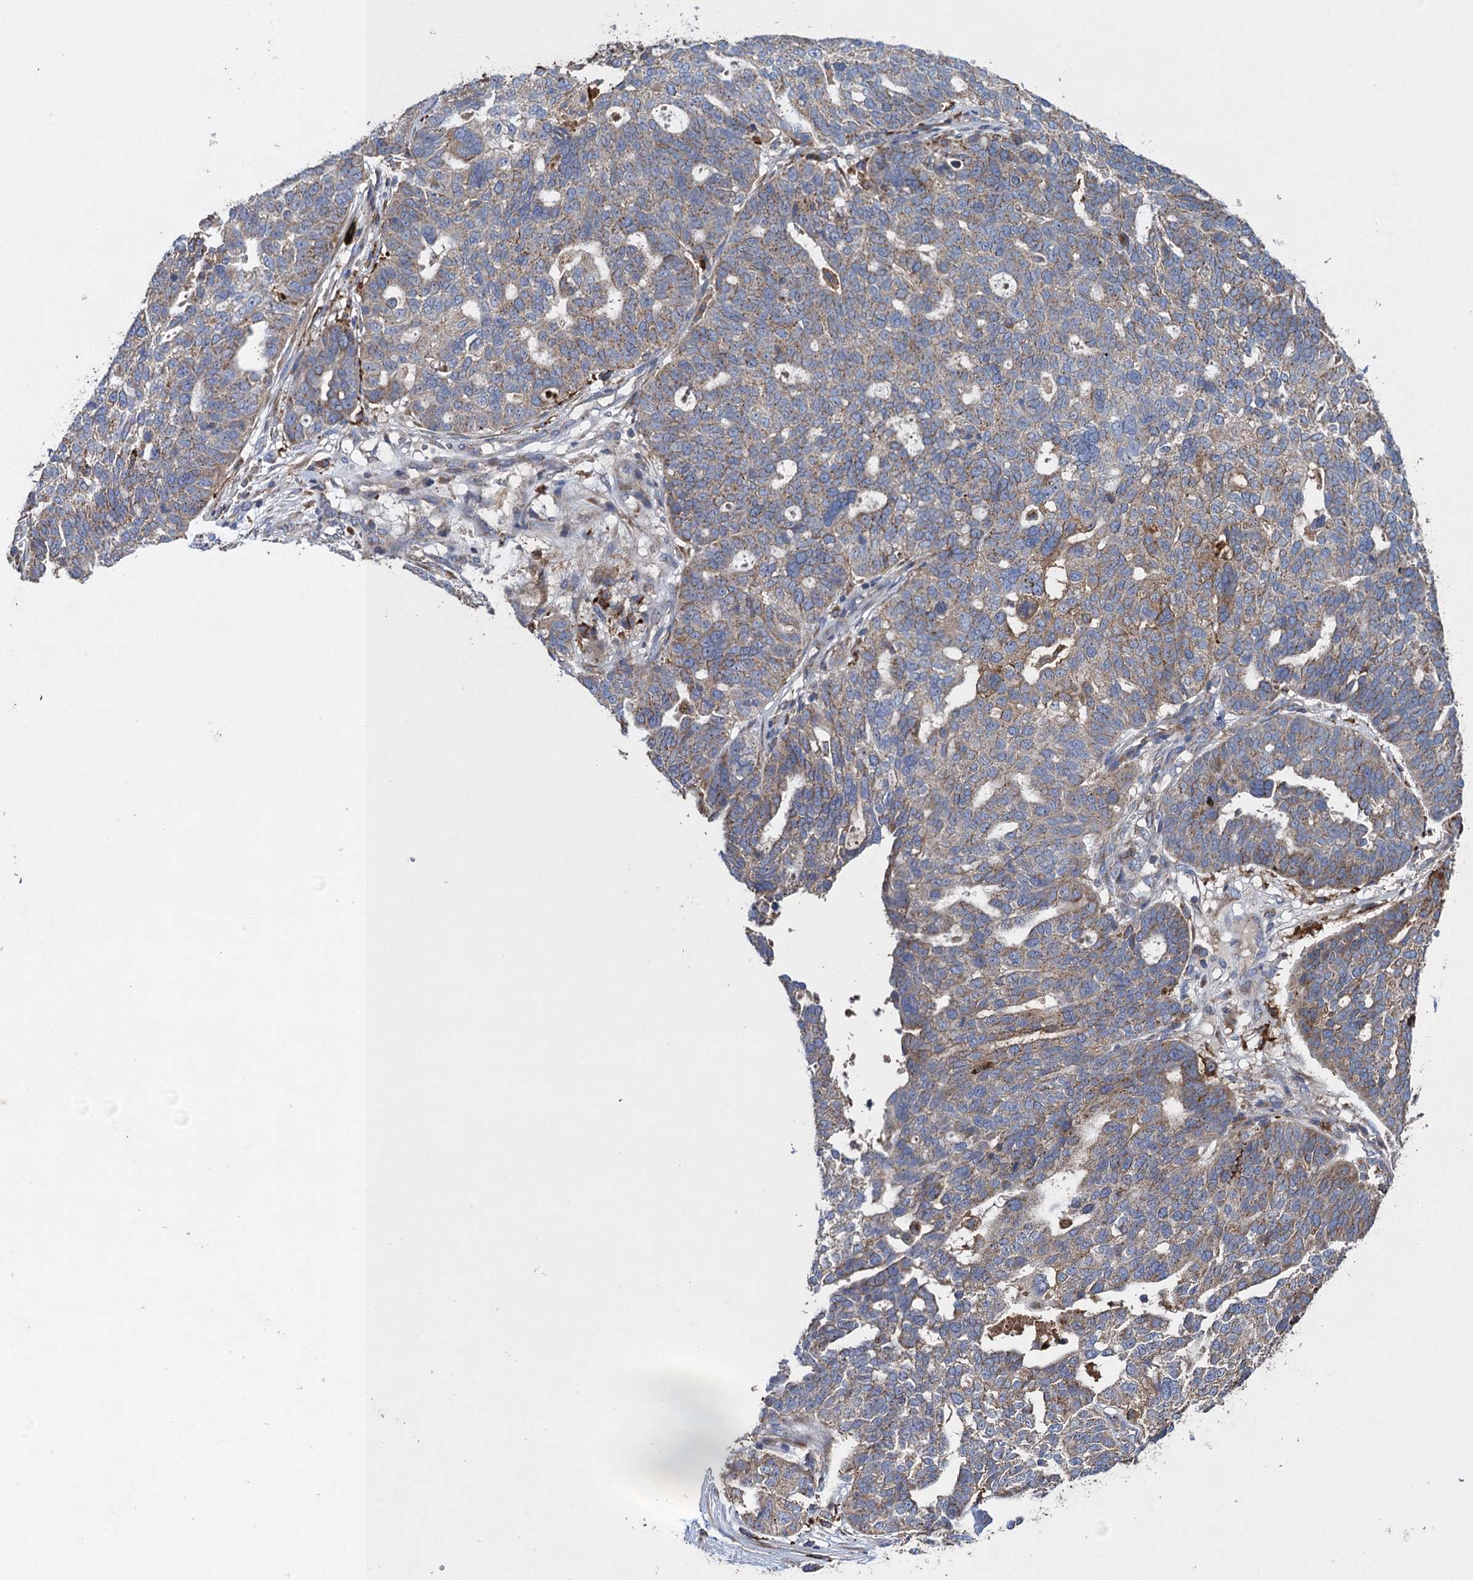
{"staining": {"intensity": "weak", "quantity": "<25%", "location": "cytoplasmic/membranous"}, "tissue": "ovarian cancer", "cell_type": "Tumor cells", "image_type": "cancer", "snomed": [{"axis": "morphology", "description": "Cystadenocarcinoma, serous, NOS"}, {"axis": "topography", "description": "Ovary"}], "caption": "The micrograph displays no staining of tumor cells in serous cystadenocarcinoma (ovarian).", "gene": "TXNDC11", "patient": {"sex": "female", "age": 59}}